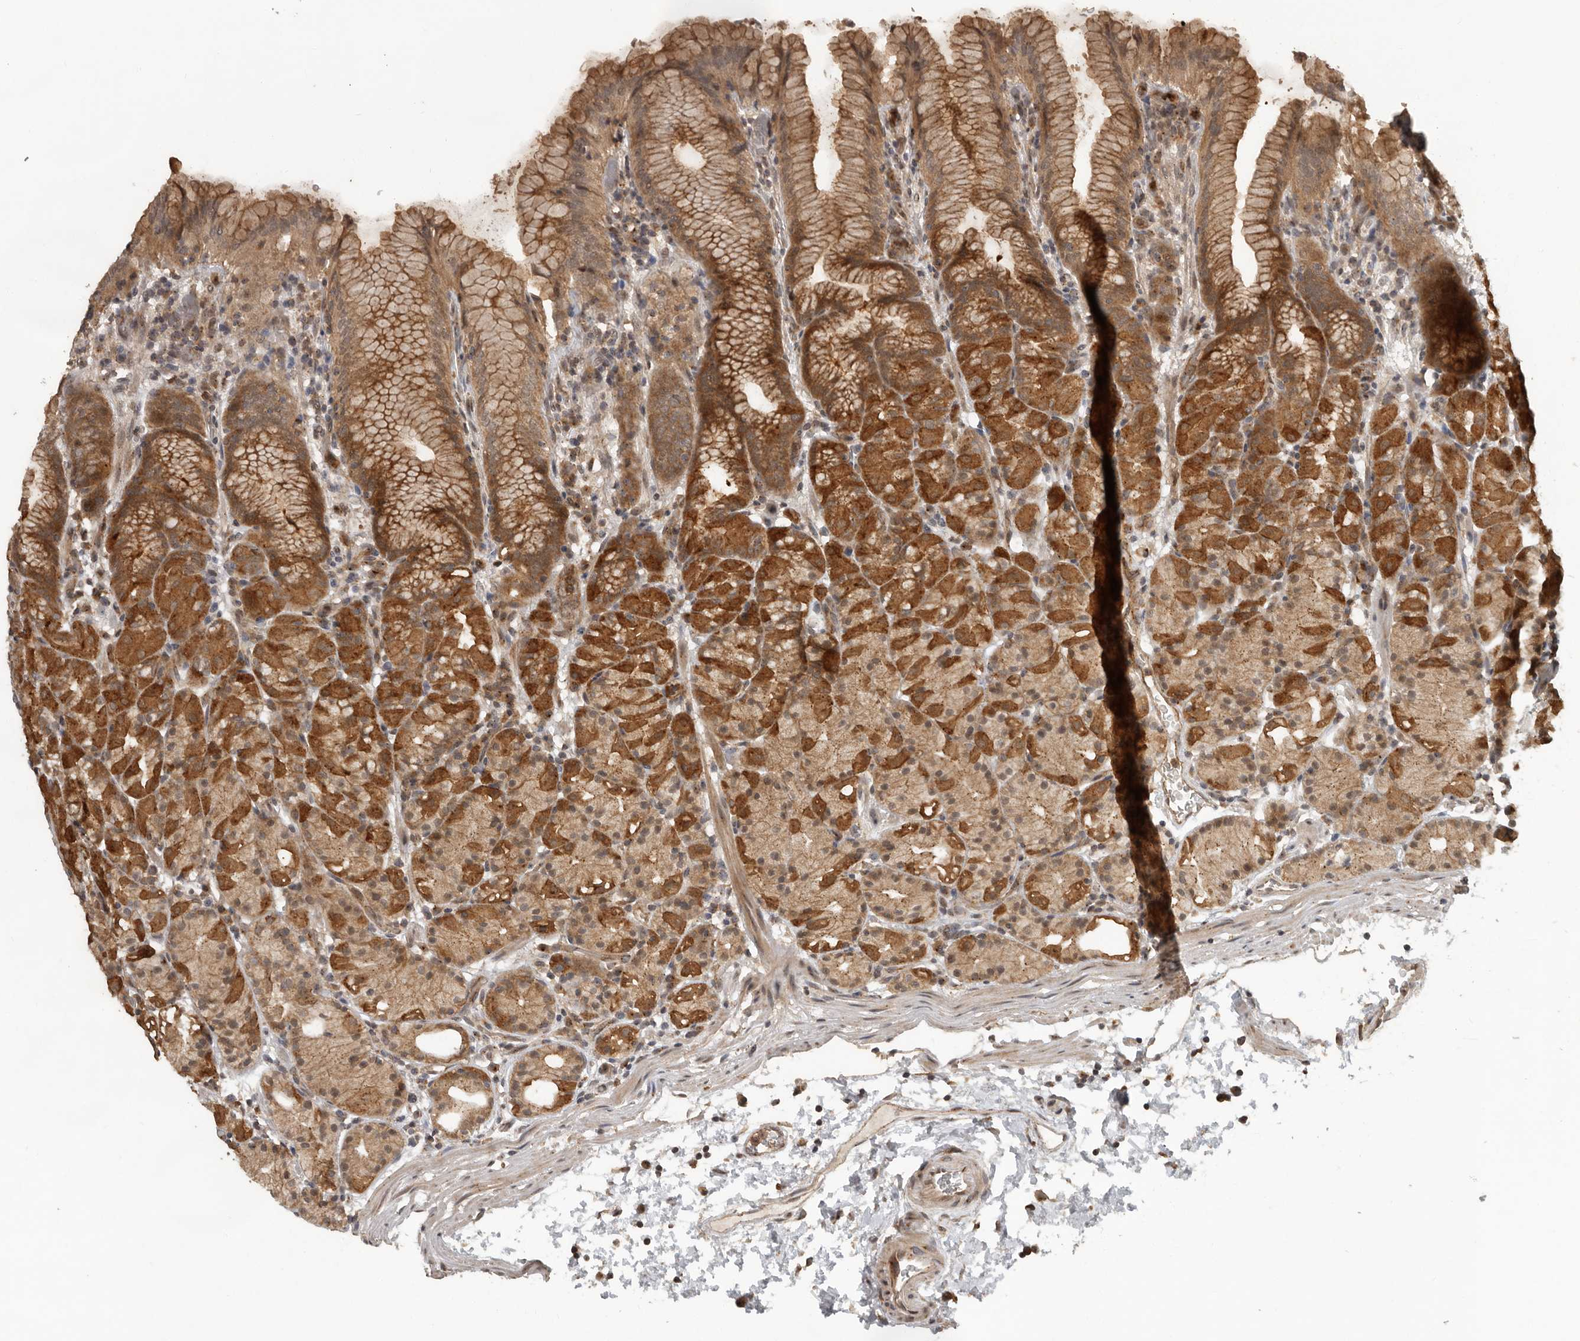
{"staining": {"intensity": "moderate", "quantity": ">75%", "location": "cytoplasmic/membranous"}, "tissue": "stomach", "cell_type": "Glandular cells", "image_type": "normal", "snomed": [{"axis": "morphology", "description": "Normal tissue, NOS"}, {"axis": "topography", "description": "Stomach, upper"}], "caption": "Approximately >75% of glandular cells in unremarkable stomach demonstrate moderate cytoplasmic/membranous protein positivity as visualized by brown immunohistochemical staining.", "gene": "CEP350", "patient": {"sex": "male", "age": 48}}